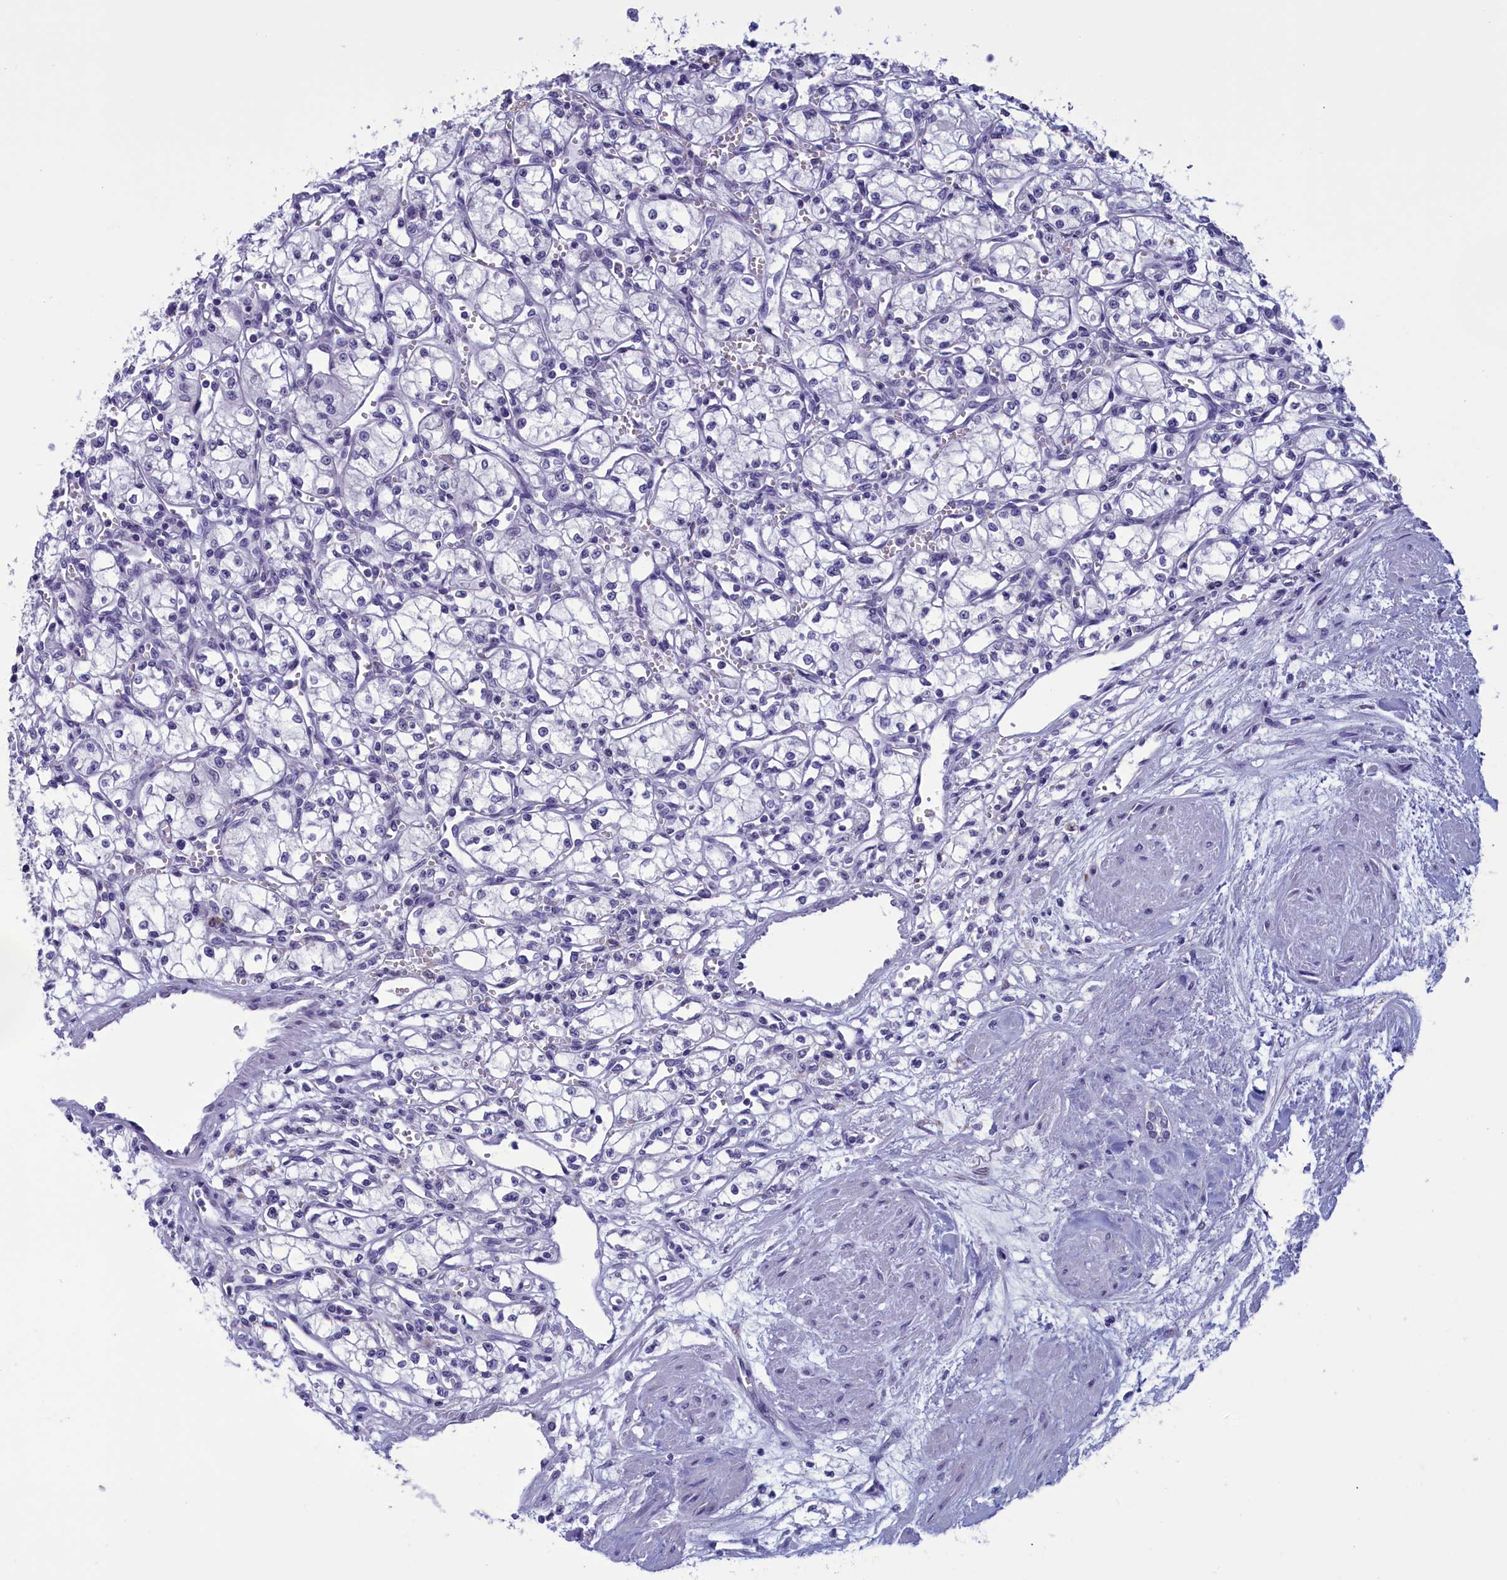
{"staining": {"intensity": "negative", "quantity": "none", "location": "none"}, "tissue": "renal cancer", "cell_type": "Tumor cells", "image_type": "cancer", "snomed": [{"axis": "morphology", "description": "Normal tissue, NOS"}, {"axis": "morphology", "description": "Adenocarcinoma, NOS"}, {"axis": "topography", "description": "Kidney"}], "caption": "DAB immunohistochemical staining of renal cancer reveals no significant expression in tumor cells.", "gene": "PARS2", "patient": {"sex": "male", "age": 59}}